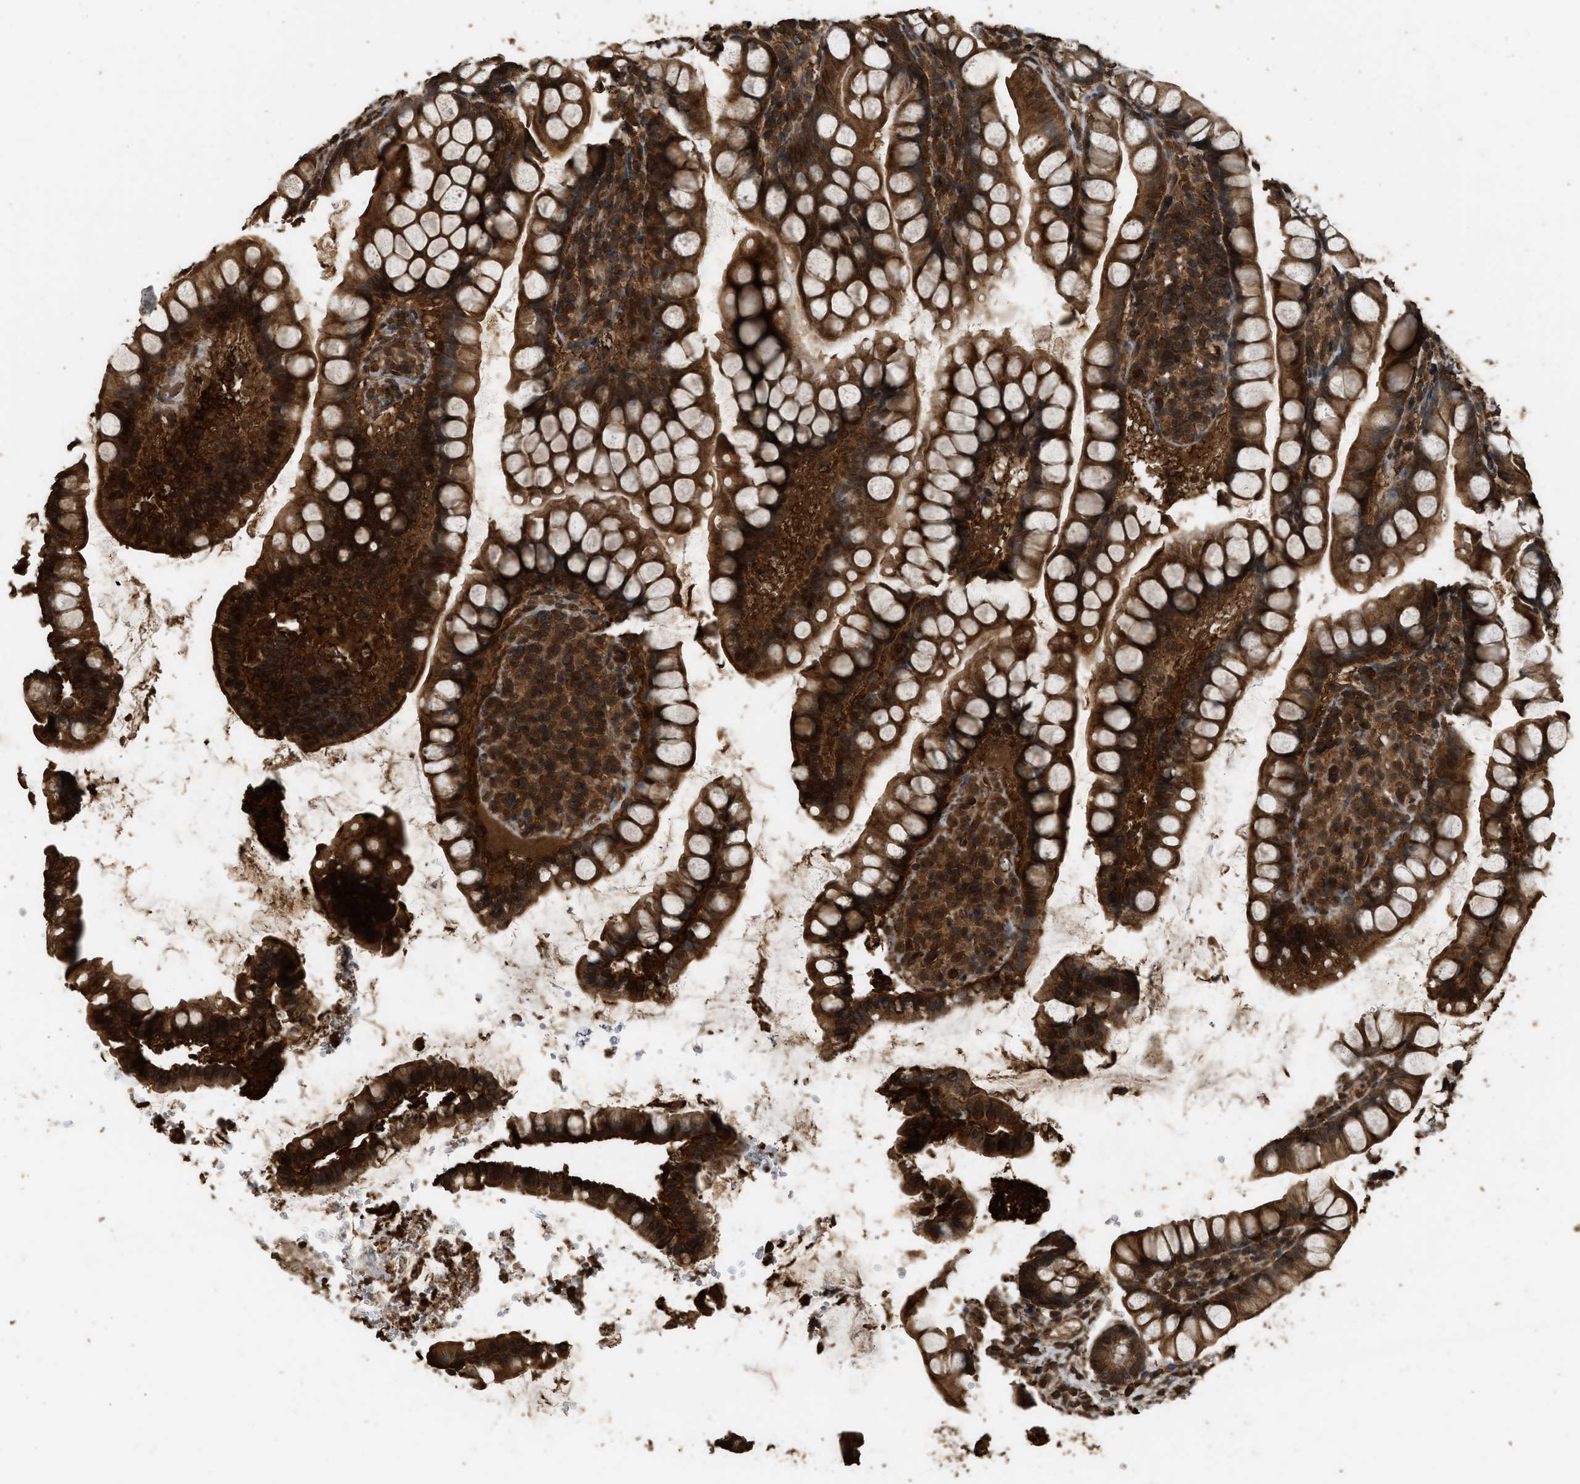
{"staining": {"intensity": "strong", "quantity": ">75%", "location": "cytoplasmic/membranous,nuclear"}, "tissue": "small intestine", "cell_type": "Glandular cells", "image_type": "normal", "snomed": [{"axis": "morphology", "description": "Normal tissue, NOS"}, {"axis": "topography", "description": "Small intestine"}], "caption": "Immunohistochemistry (DAB) staining of unremarkable small intestine exhibits strong cytoplasmic/membranous,nuclear protein staining in approximately >75% of glandular cells.", "gene": "MYBL2", "patient": {"sex": "female", "age": 84}}